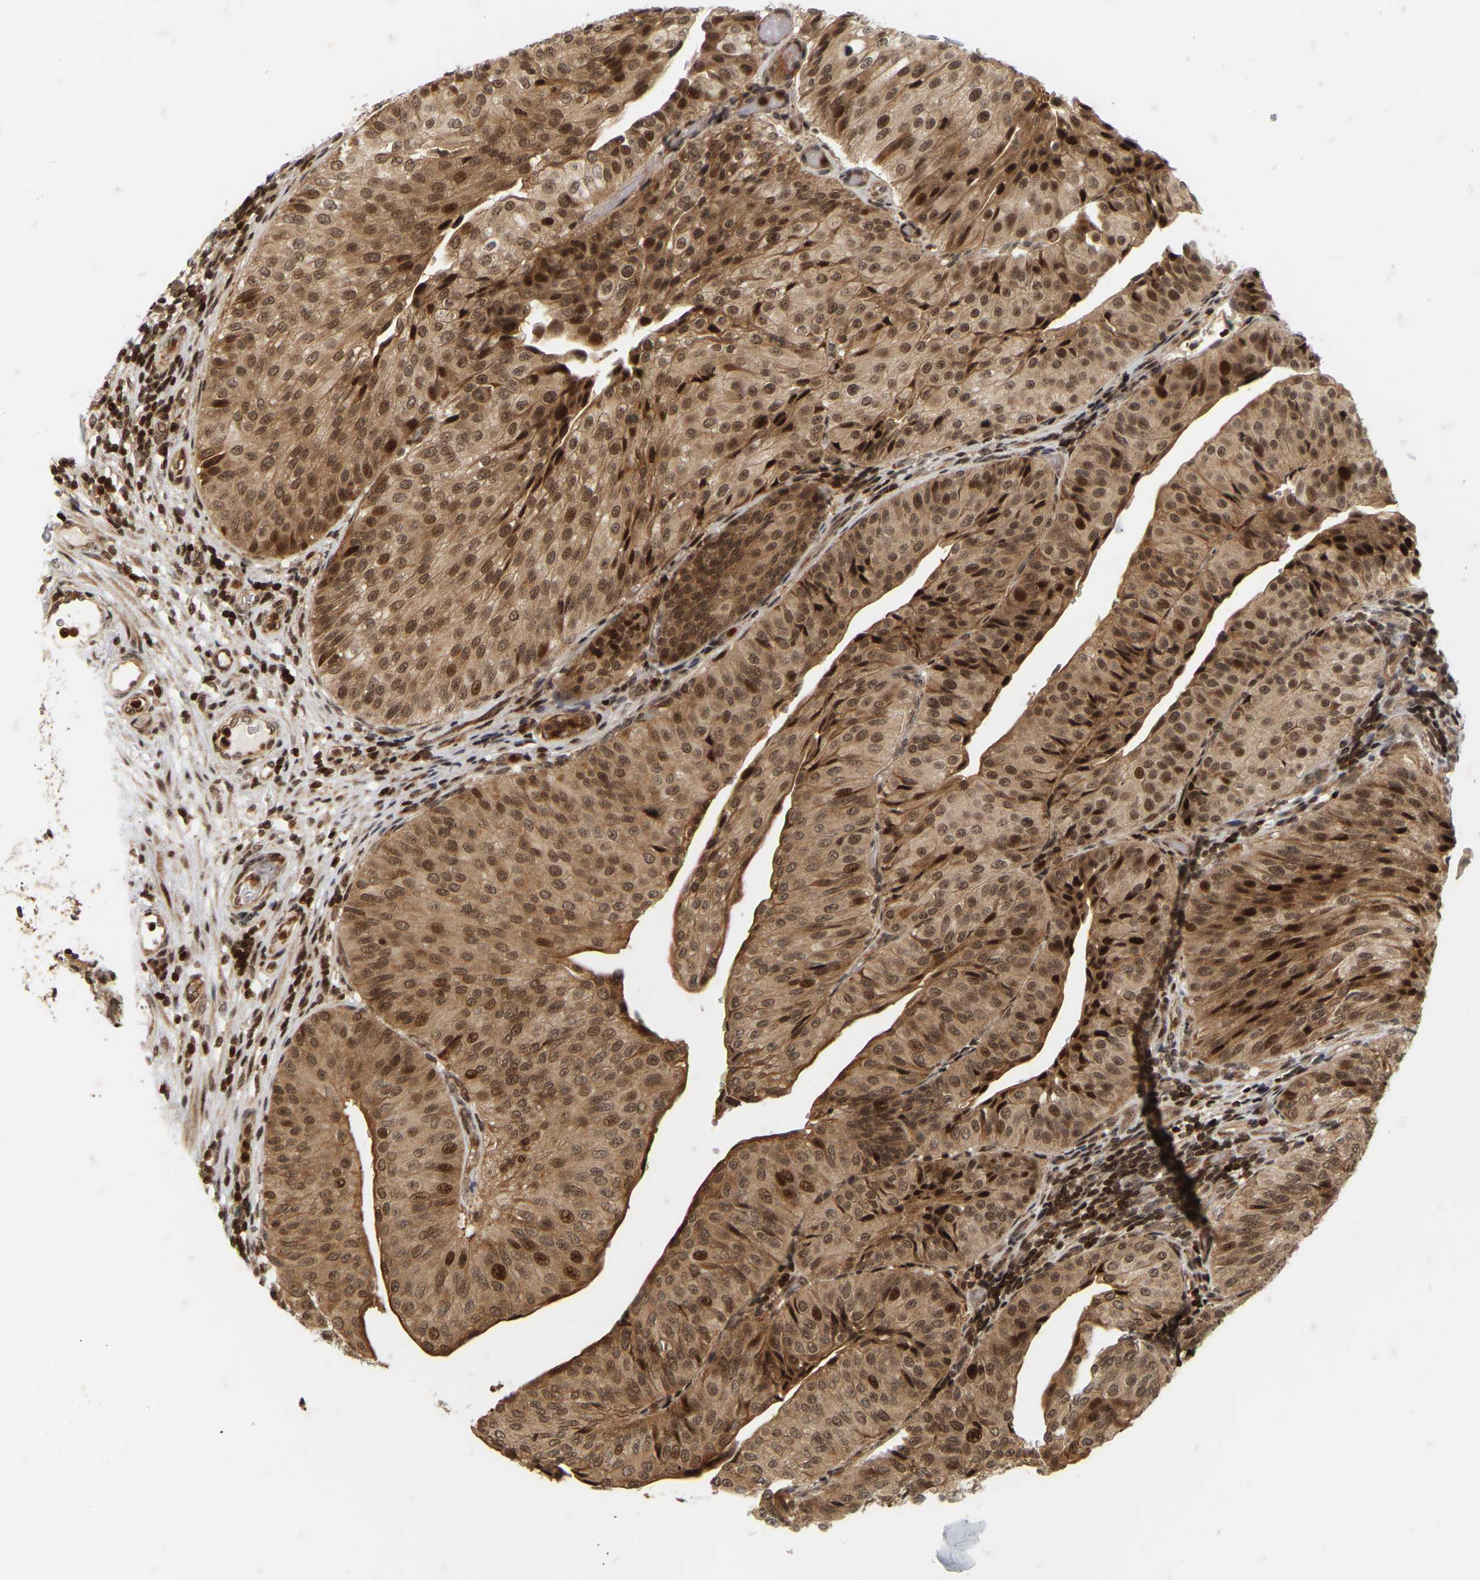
{"staining": {"intensity": "moderate", "quantity": ">75%", "location": "cytoplasmic/membranous,nuclear"}, "tissue": "urothelial cancer", "cell_type": "Tumor cells", "image_type": "cancer", "snomed": [{"axis": "morphology", "description": "Urothelial carcinoma, Low grade"}, {"axis": "topography", "description": "Urinary bladder"}], "caption": "A histopathology image of urothelial cancer stained for a protein demonstrates moderate cytoplasmic/membranous and nuclear brown staining in tumor cells. (brown staining indicates protein expression, while blue staining denotes nuclei).", "gene": "NFE2L2", "patient": {"sex": "male", "age": 67}}